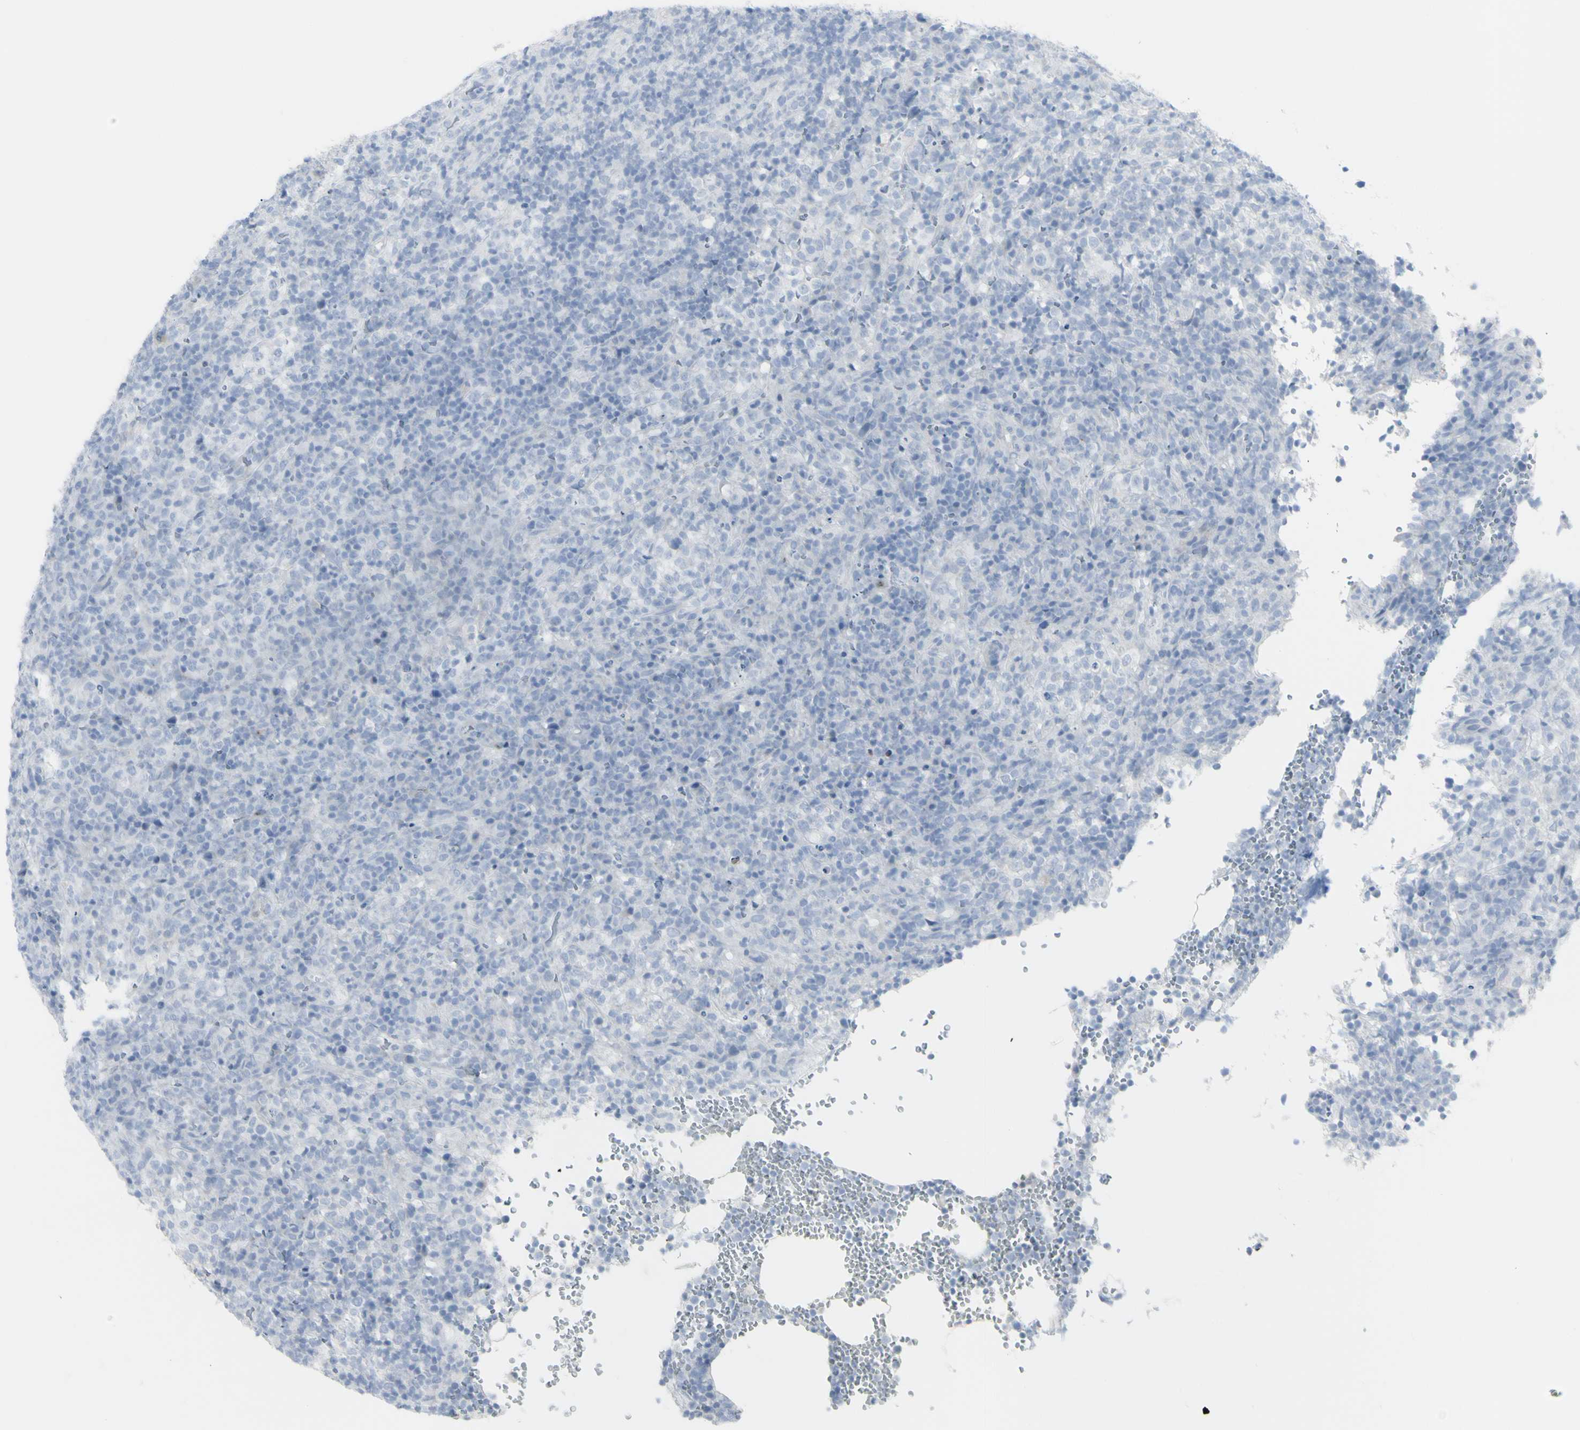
{"staining": {"intensity": "negative", "quantity": "none", "location": "none"}, "tissue": "lymphoma", "cell_type": "Tumor cells", "image_type": "cancer", "snomed": [{"axis": "morphology", "description": "Malignant lymphoma, non-Hodgkin's type, High grade"}, {"axis": "topography", "description": "Lymph node"}], "caption": "Tumor cells are negative for brown protein staining in lymphoma.", "gene": "ENSG00000198211", "patient": {"sex": "female", "age": 76}}